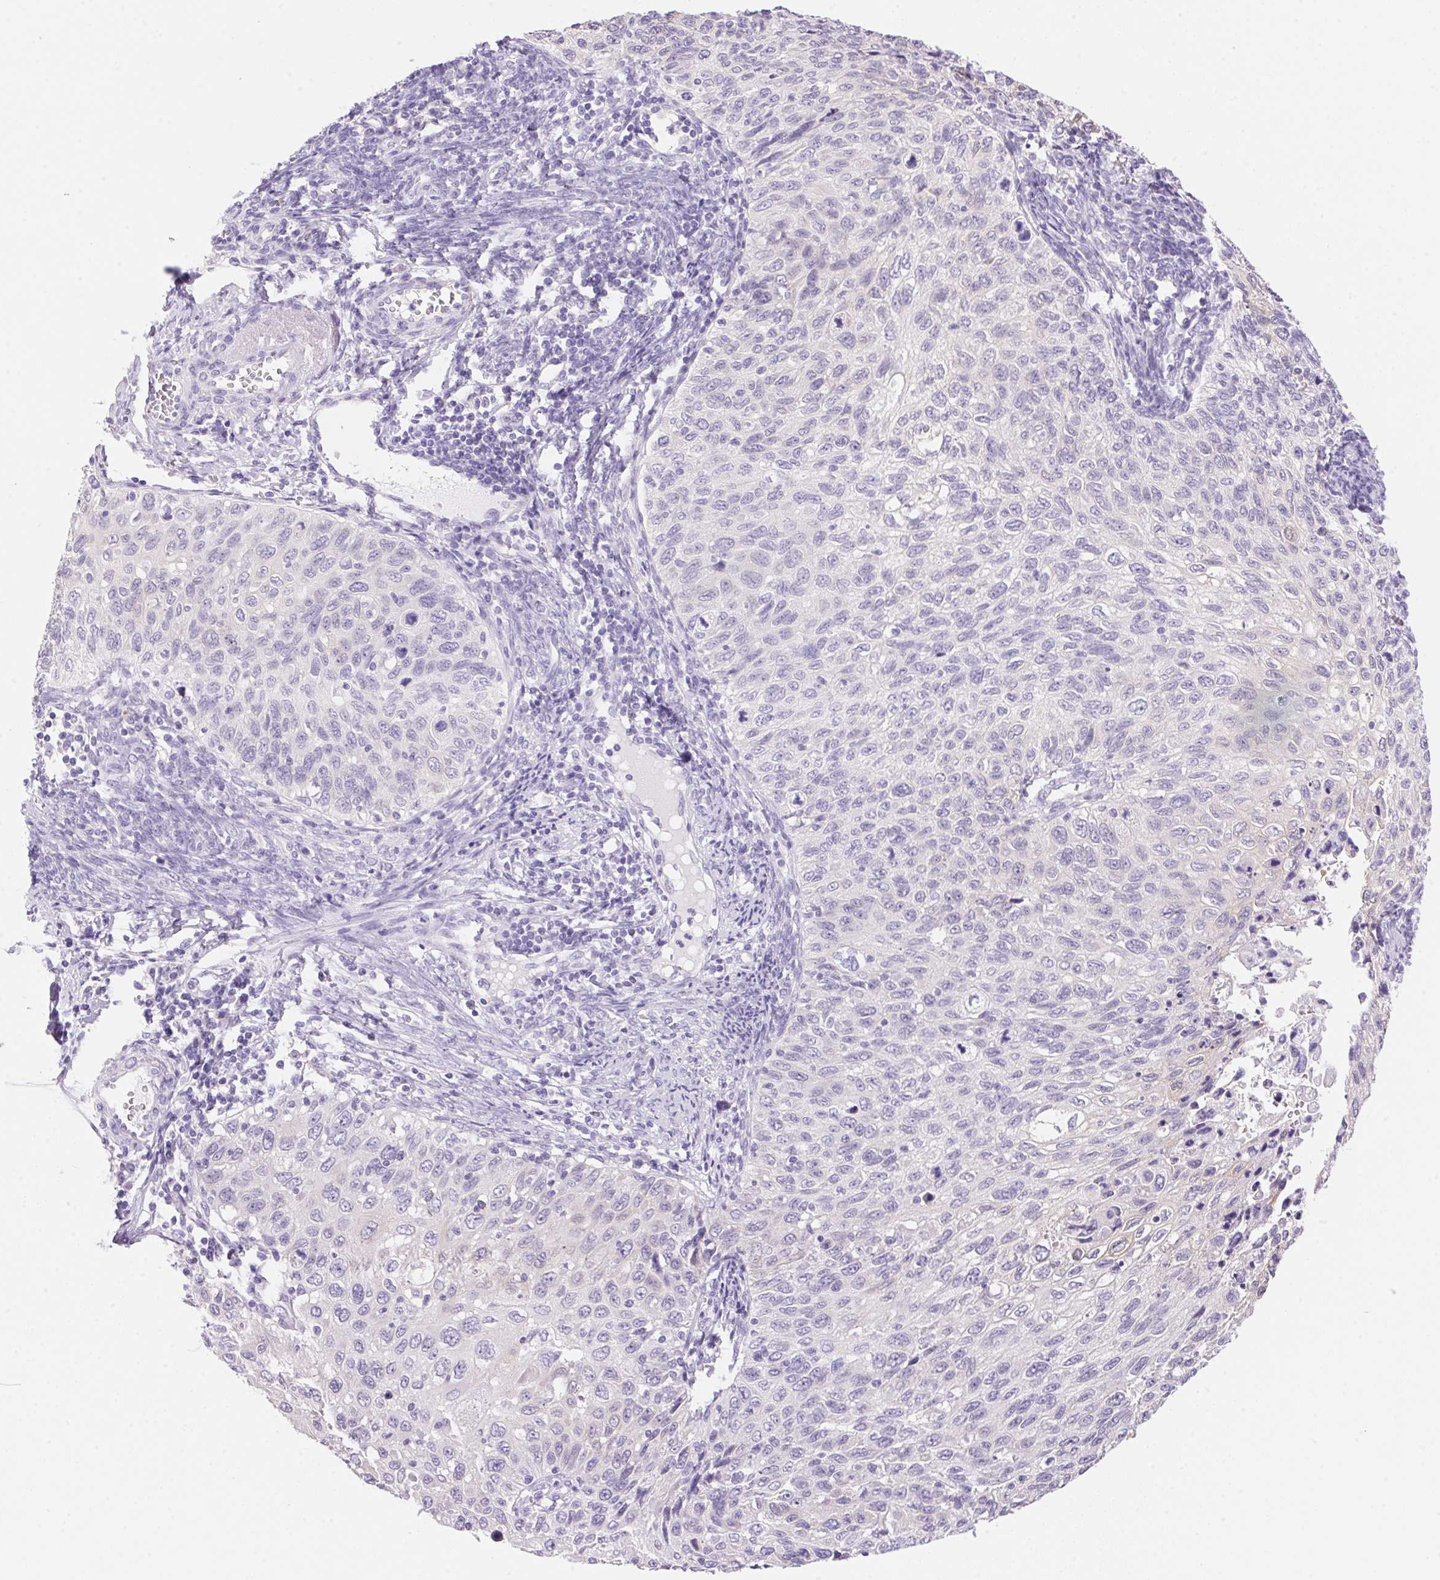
{"staining": {"intensity": "negative", "quantity": "none", "location": "none"}, "tissue": "cervical cancer", "cell_type": "Tumor cells", "image_type": "cancer", "snomed": [{"axis": "morphology", "description": "Squamous cell carcinoma, NOS"}, {"axis": "topography", "description": "Cervix"}], "caption": "Cervical squamous cell carcinoma was stained to show a protein in brown. There is no significant expression in tumor cells. (Stains: DAB (3,3'-diaminobenzidine) IHC with hematoxylin counter stain, Microscopy: brightfield microscopy at high magnification).", "gene": "DHCR24", "patient": {"sex": "female", "age": 70}}